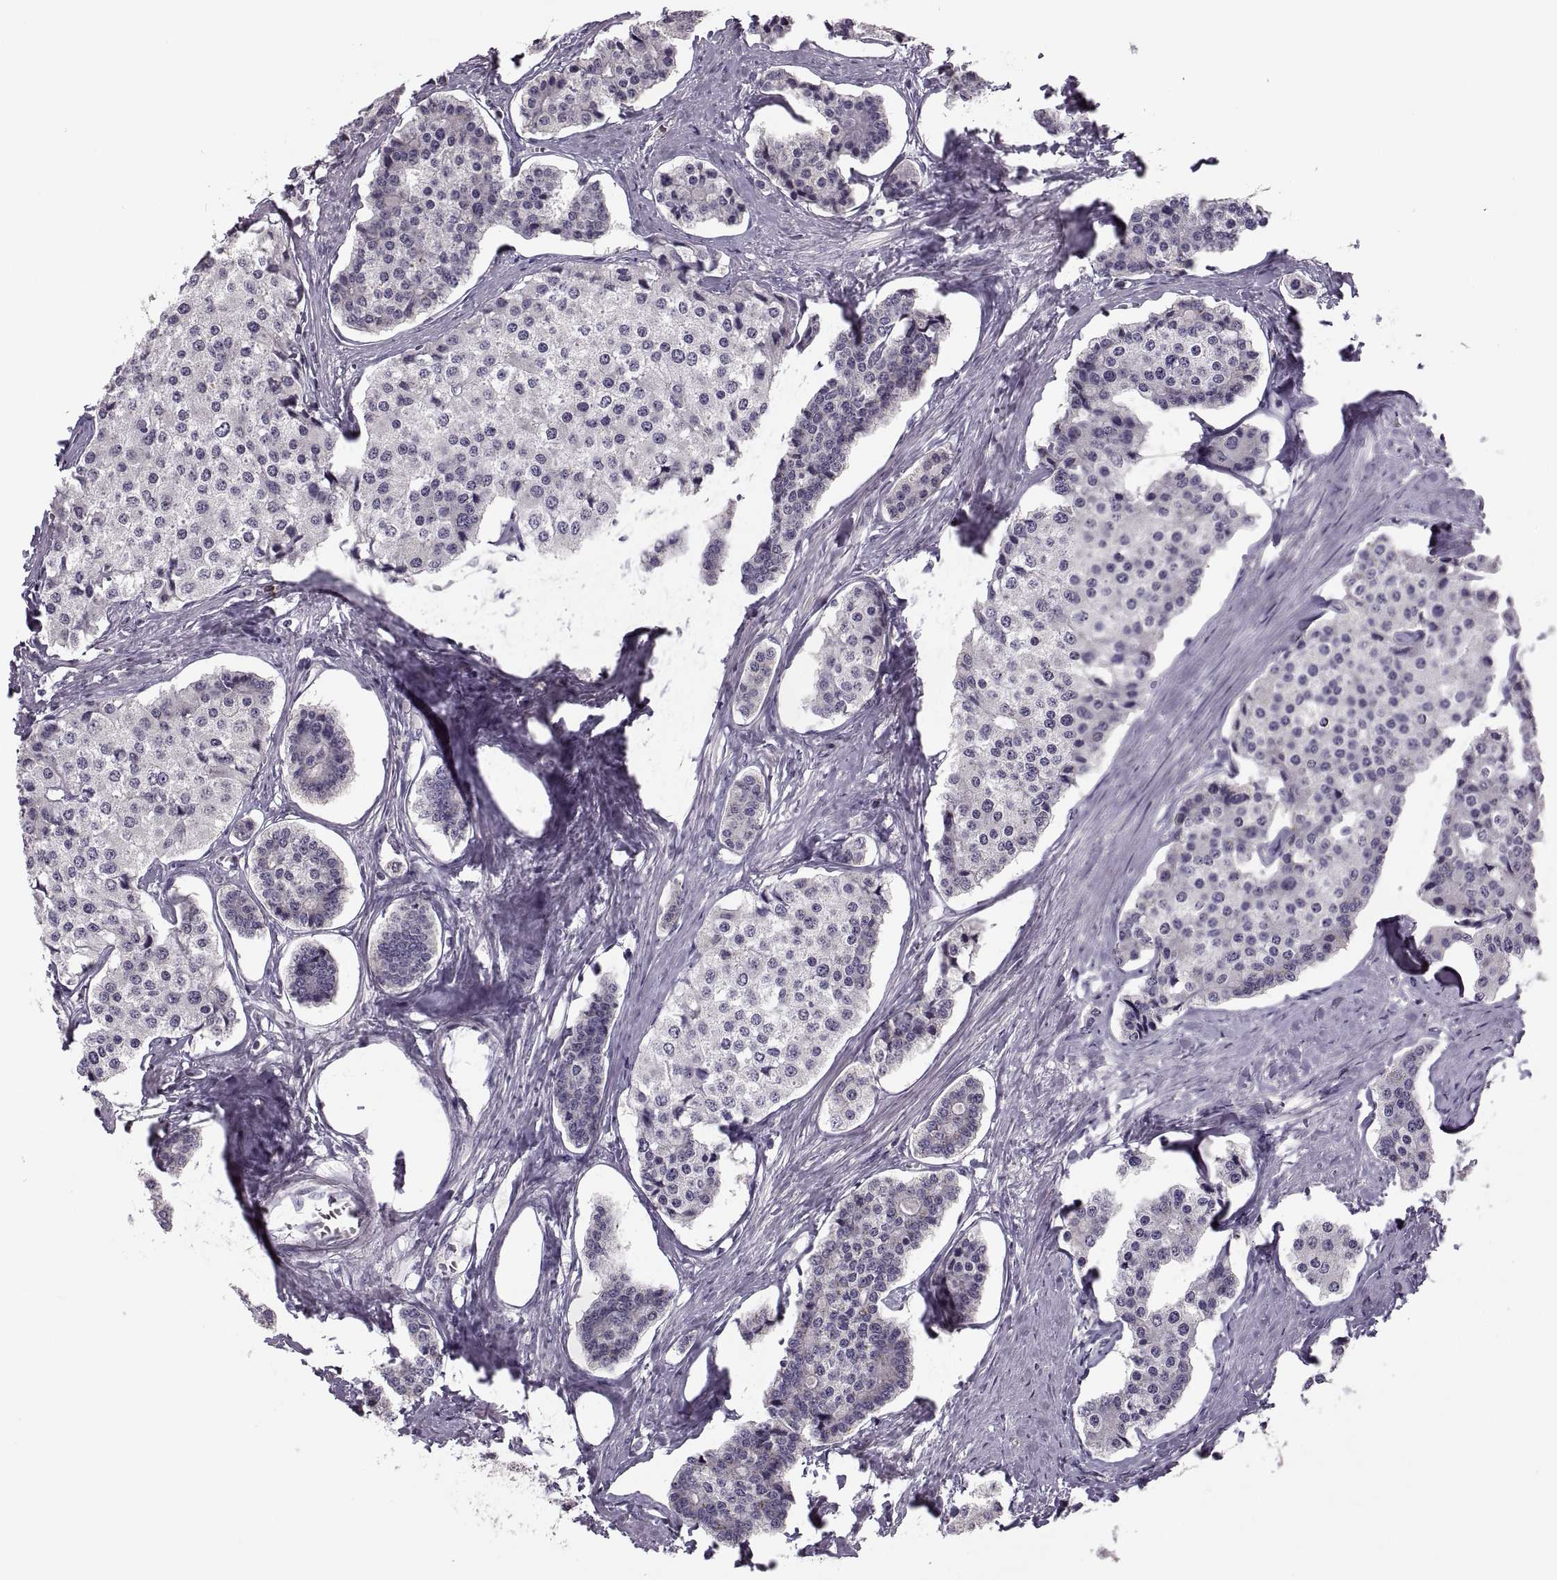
{"staining": {"intensity": "negative", "quantity": "none", "location": "none"}, "tissue": "carcinoid", "cell_type": "Tumor cells", "image_type": "cancer", "snomed": [{"axis": "morphology", "description": "Carcinoid, malignant, NOS"}, {"axis": "topography", "description": "Small intestine"}], "caption": "An immunohistochemistry (IHC) histopathology image of malignant carcinoid is shown. There is no staining in tumor cells of malignant carcinoid. Nuclei are stained in blue.", "gene": "CACNA1F", "patient": {"sex": "female", "age": 65}}